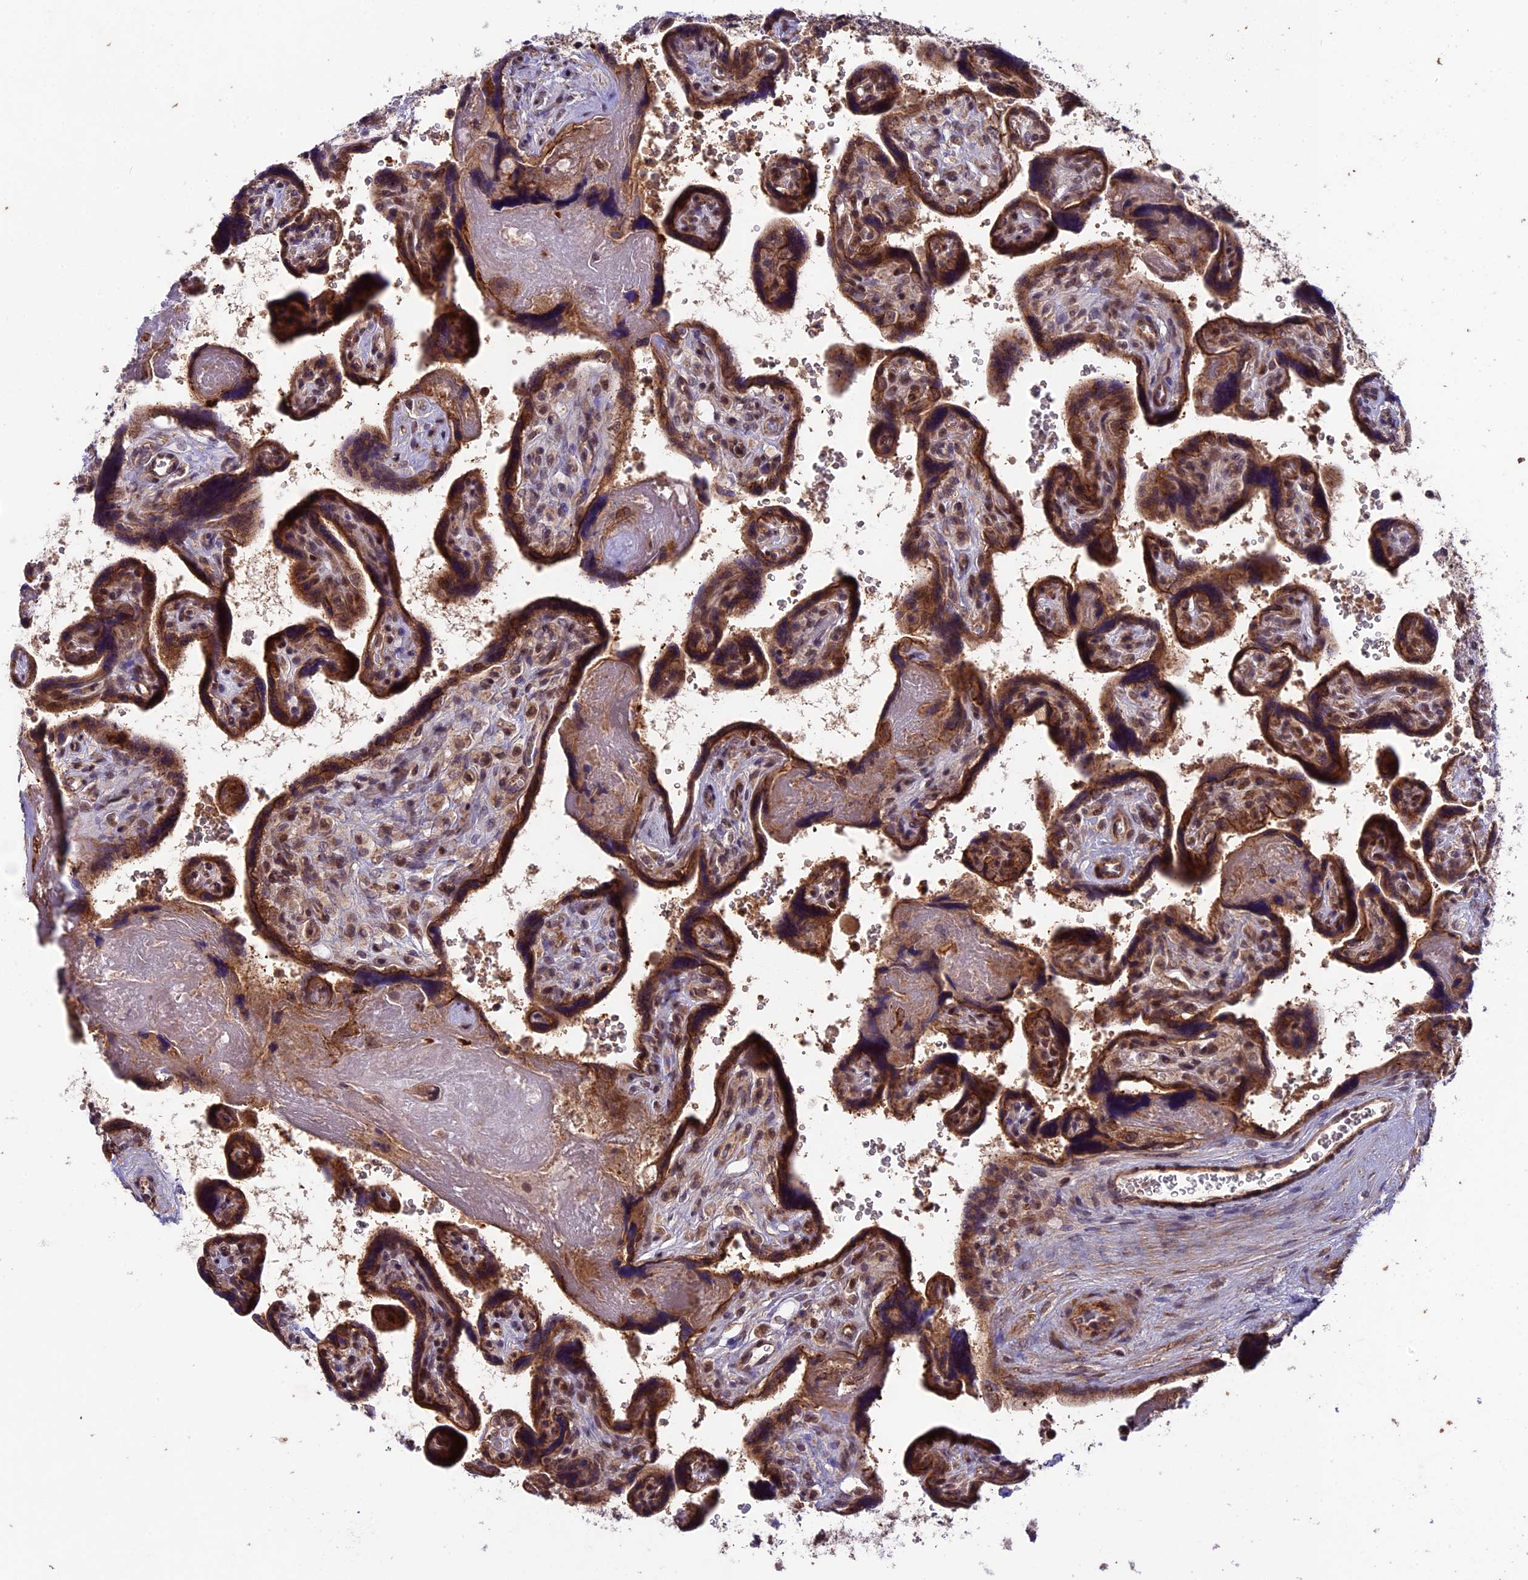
{"staining": {"intensity": "strong", "quantity": ">75%", "location": "cytoplasmic/membranous,nuclear"}, "tissue": "placenta", "cell_type": "Trophoblastic cells", "image_type": "normal", "snomed": [{"axis": "morphology", "description": "Normal tissue, NOS"}, {"axis": "topography", "description": "Placenta"}], "caption": "About >75% of trophoblastic cells in benign placenta demonstrate strong cytoplasmic/membranous,nuclear protein expression as visualized by brown immunohistochemical staining.", "gene": "SIPA1L3", "patient": {"sex": "female", "age": 39}}